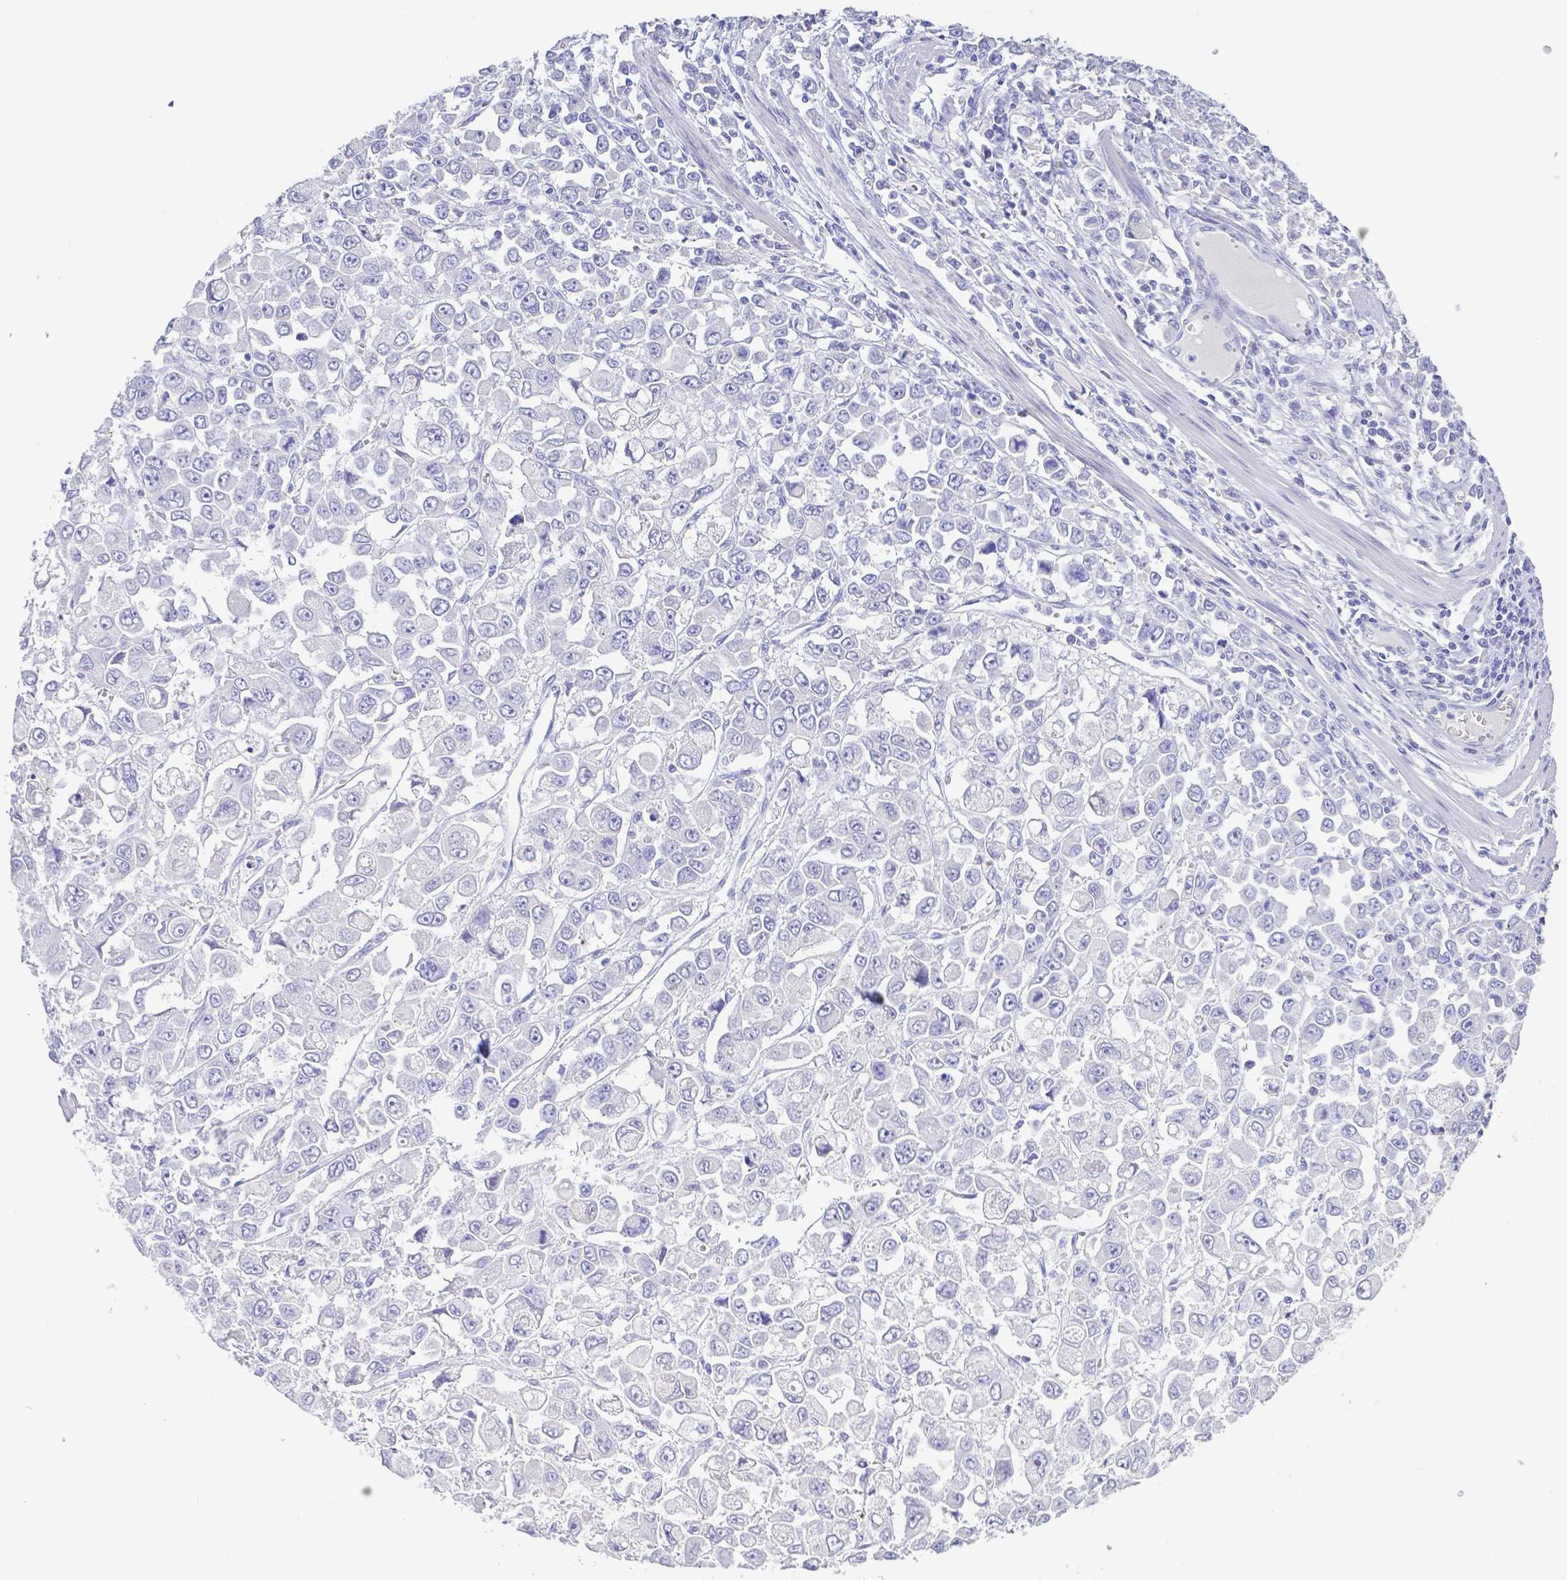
{"staining": {"intensity": "negative", "quantity": "none", "location": "none"}, "tissue": "stomach cancer", "cell_type": "Tumor cells", "image_type": "cancer", "snomed": [{"axis": "morphology", "description": "Adenocarcinoma, NOS"}, {"axis": "topography", "description": "Stomach, upper"}], "caption": "This is a micrograph of immunohistochemistry staining of stomach adenocarcinoma, which shows no staining in tumor cells.", "gene": "ZG16B", "patient": {"sex": "male", "age": 70}}